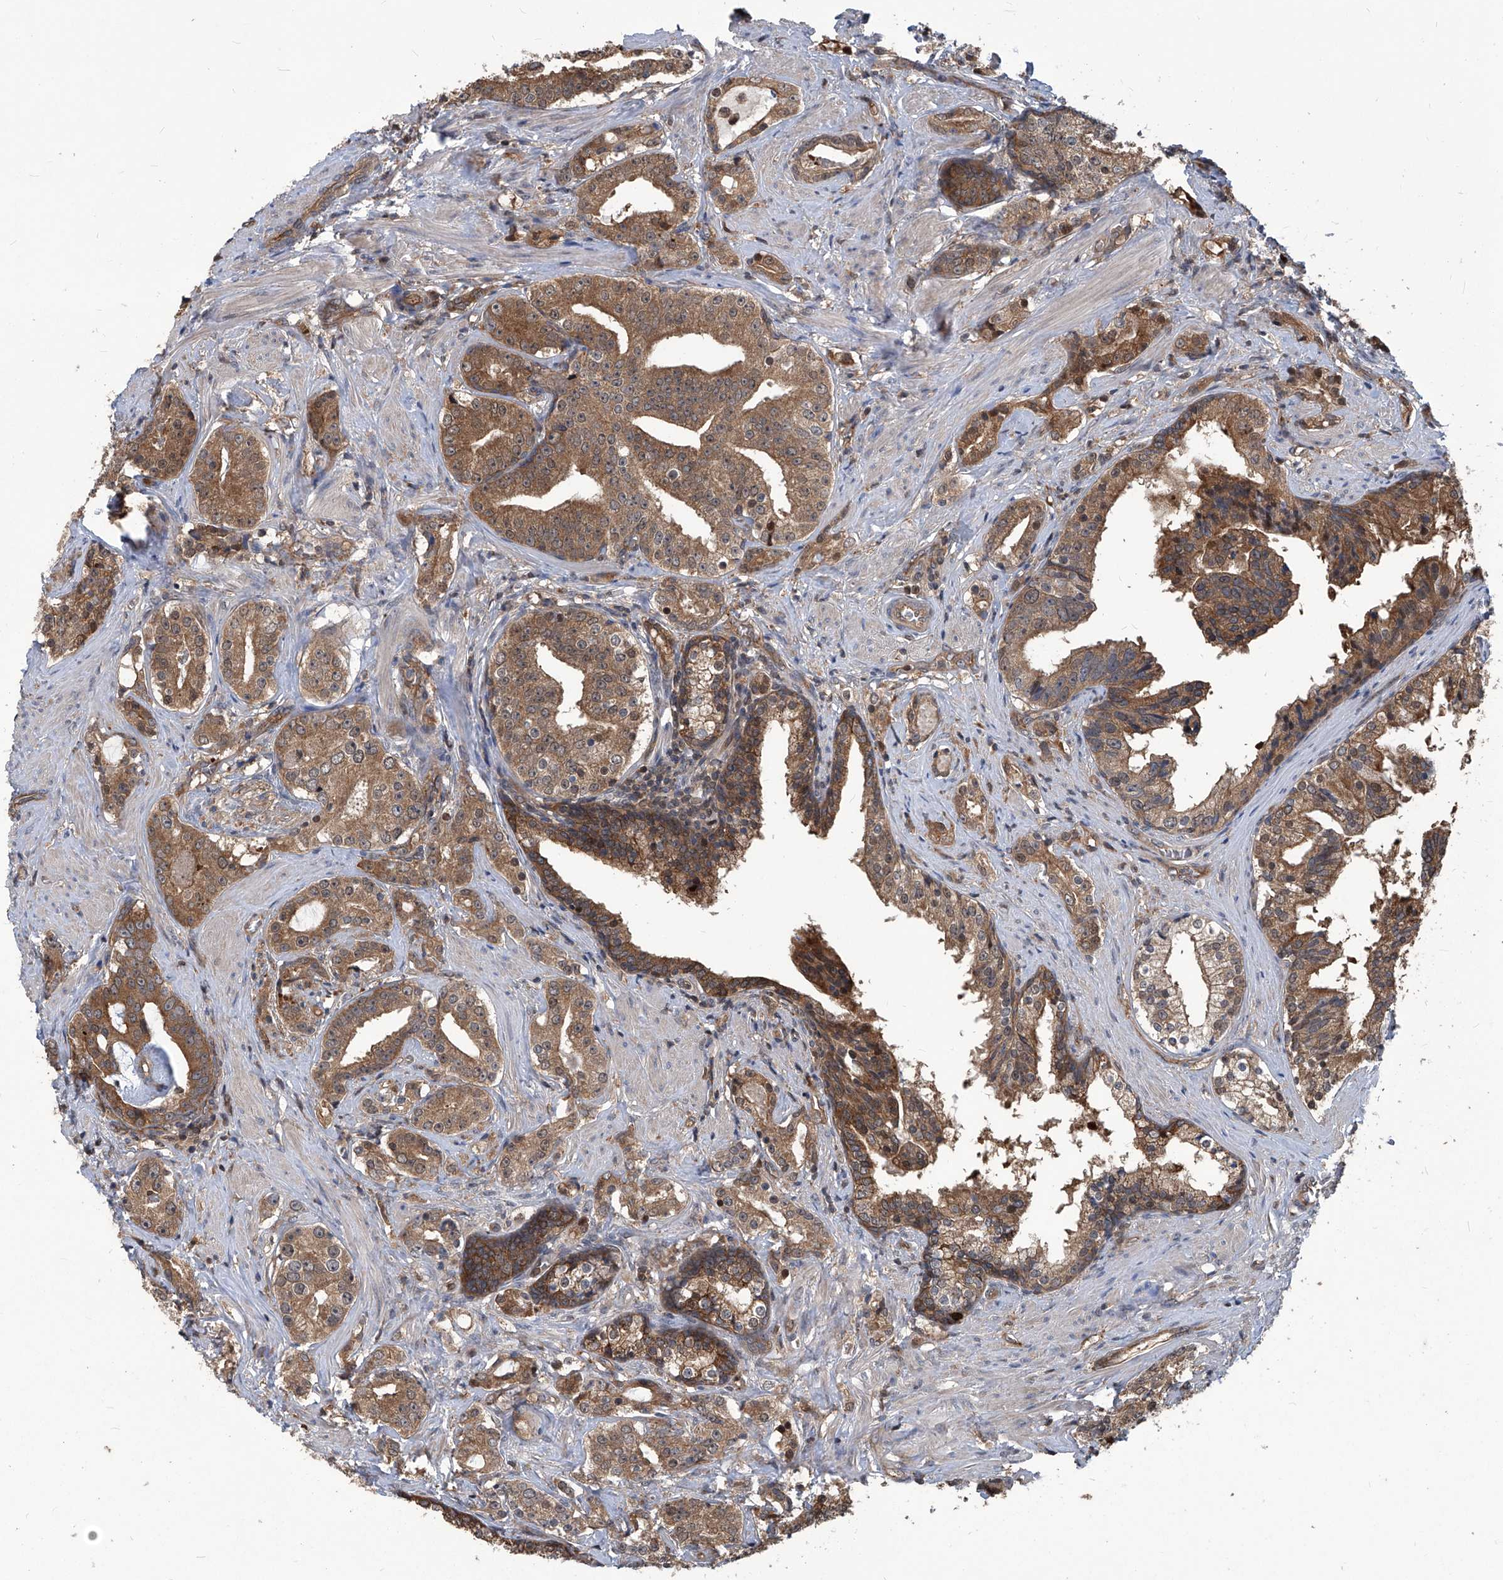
{"staining": {"intensity": "moderate", "quantity": ">75%", "location": "cytoplasmic/membranous"}, "tissue": "prostate cancer", "cell_type": "Tumor cells", "image_type": "cancer", "snomed": [{"axis": "morphology", "description": "Adenocarcinoma, High grade"}, {"axis": "topography", "description": "Prostate"}], "caption": "Tumor cells demonstrate medium levels of moderate cytoplasmic/membranous positivity in approximately >75% of cells in human adenocarcinoma (high-grade) (prostate). Ihc stains the protein in brown and the nuclei are stained blue.", "gene": "PSMB1", "patient": {"sex": "male", "age": 58}}